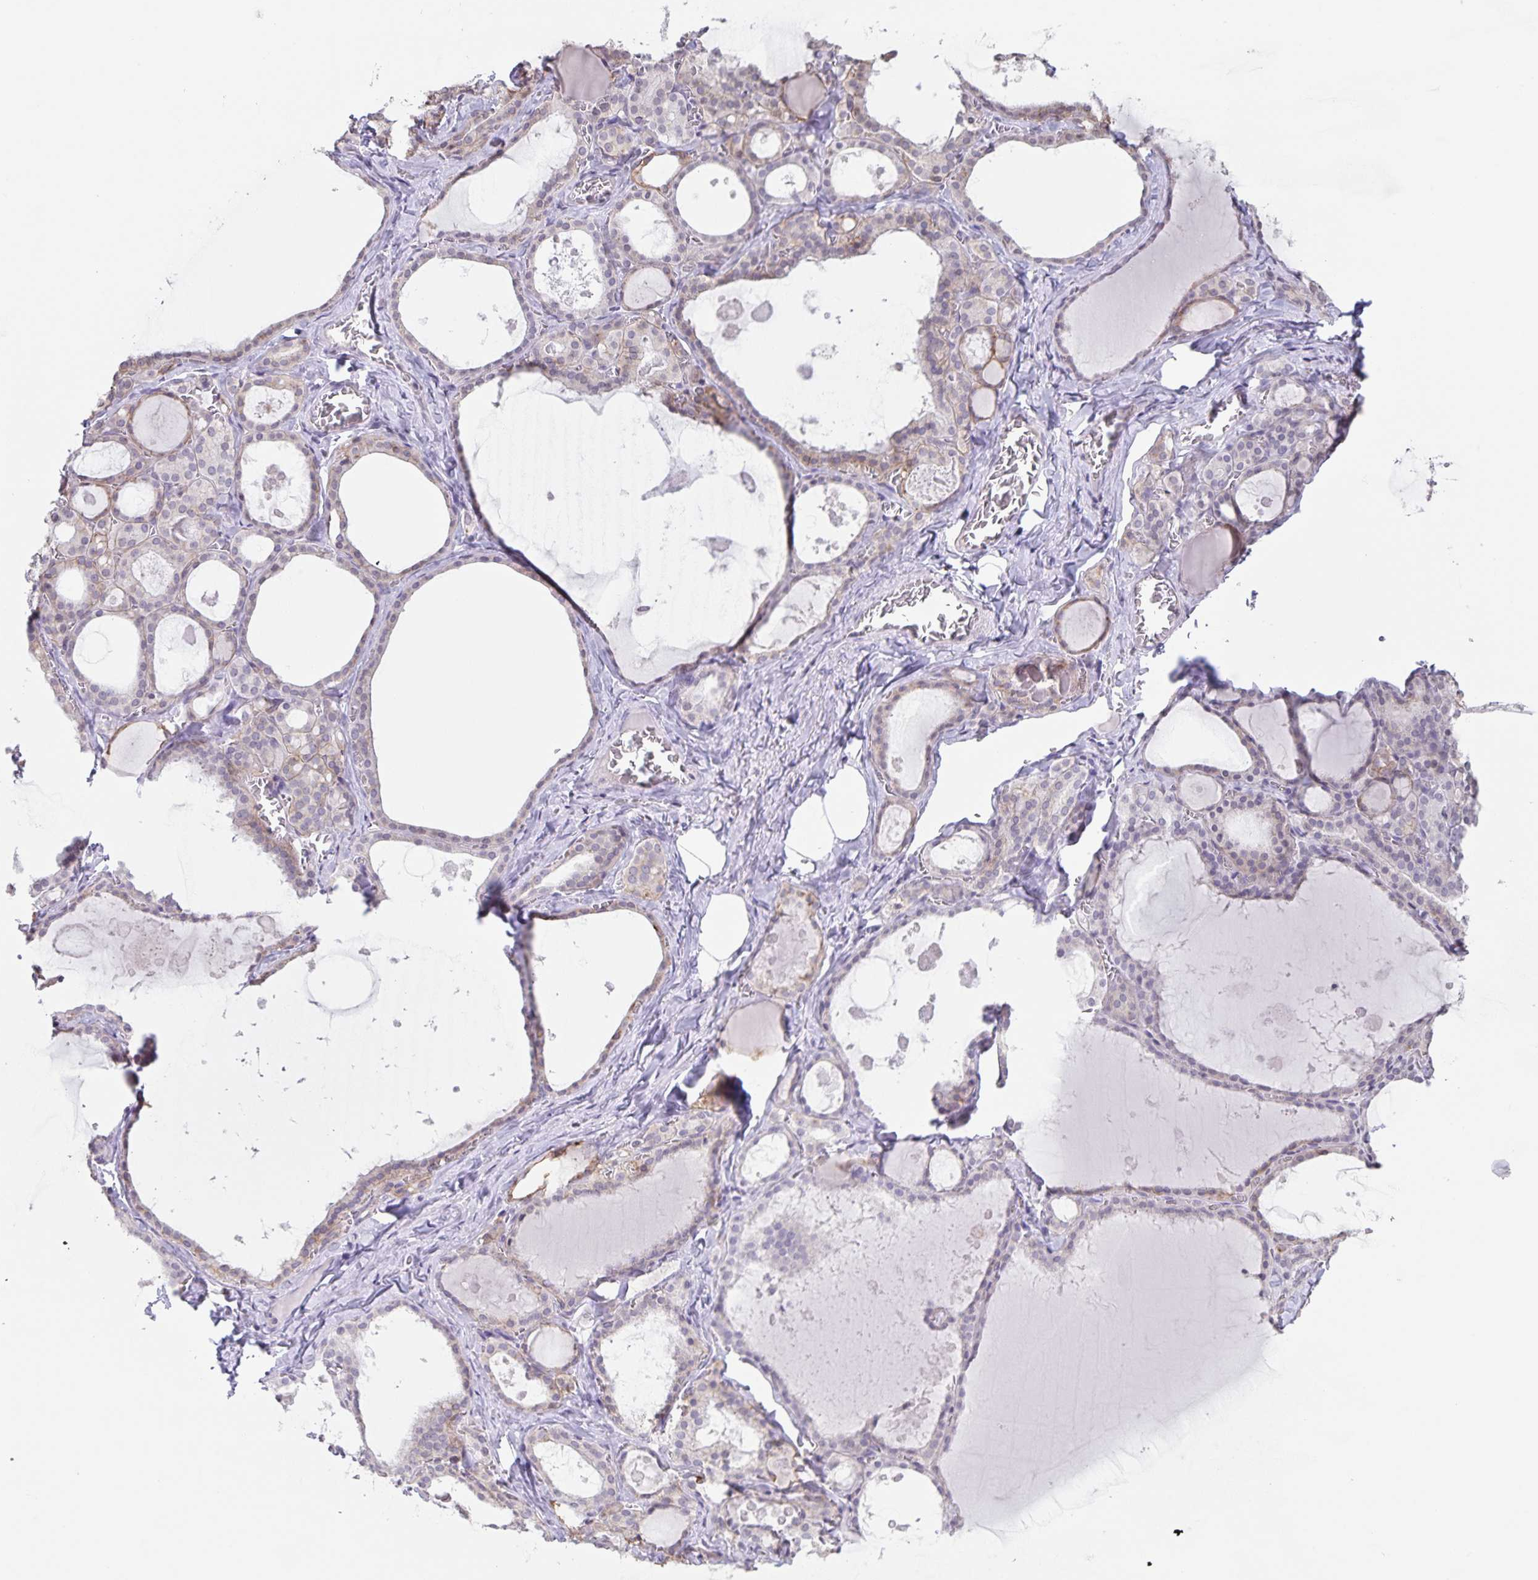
{"staining": {"intensity": "weak", "quantity": "25%-75%", "location": "cytoplasmic/membranous"}, "tissue": "thyroid gland", "cell_type": "Glandular cells", "image_type": "normal", "snomed": [{"axis": "morphology", "description": "Normal tissue, NOS"}, {"axis": "topography", "description": "Thyroid gland"}], "caption": "The photomicrograph displays immunohistochemical staining of unremarkable thyroid gland. There is weak cytoplasmic/membranous expression is identified in about 25%-75% of glandular cells.", "gene": "AQP4", "patient": {"sex": "male", "age": 56}}